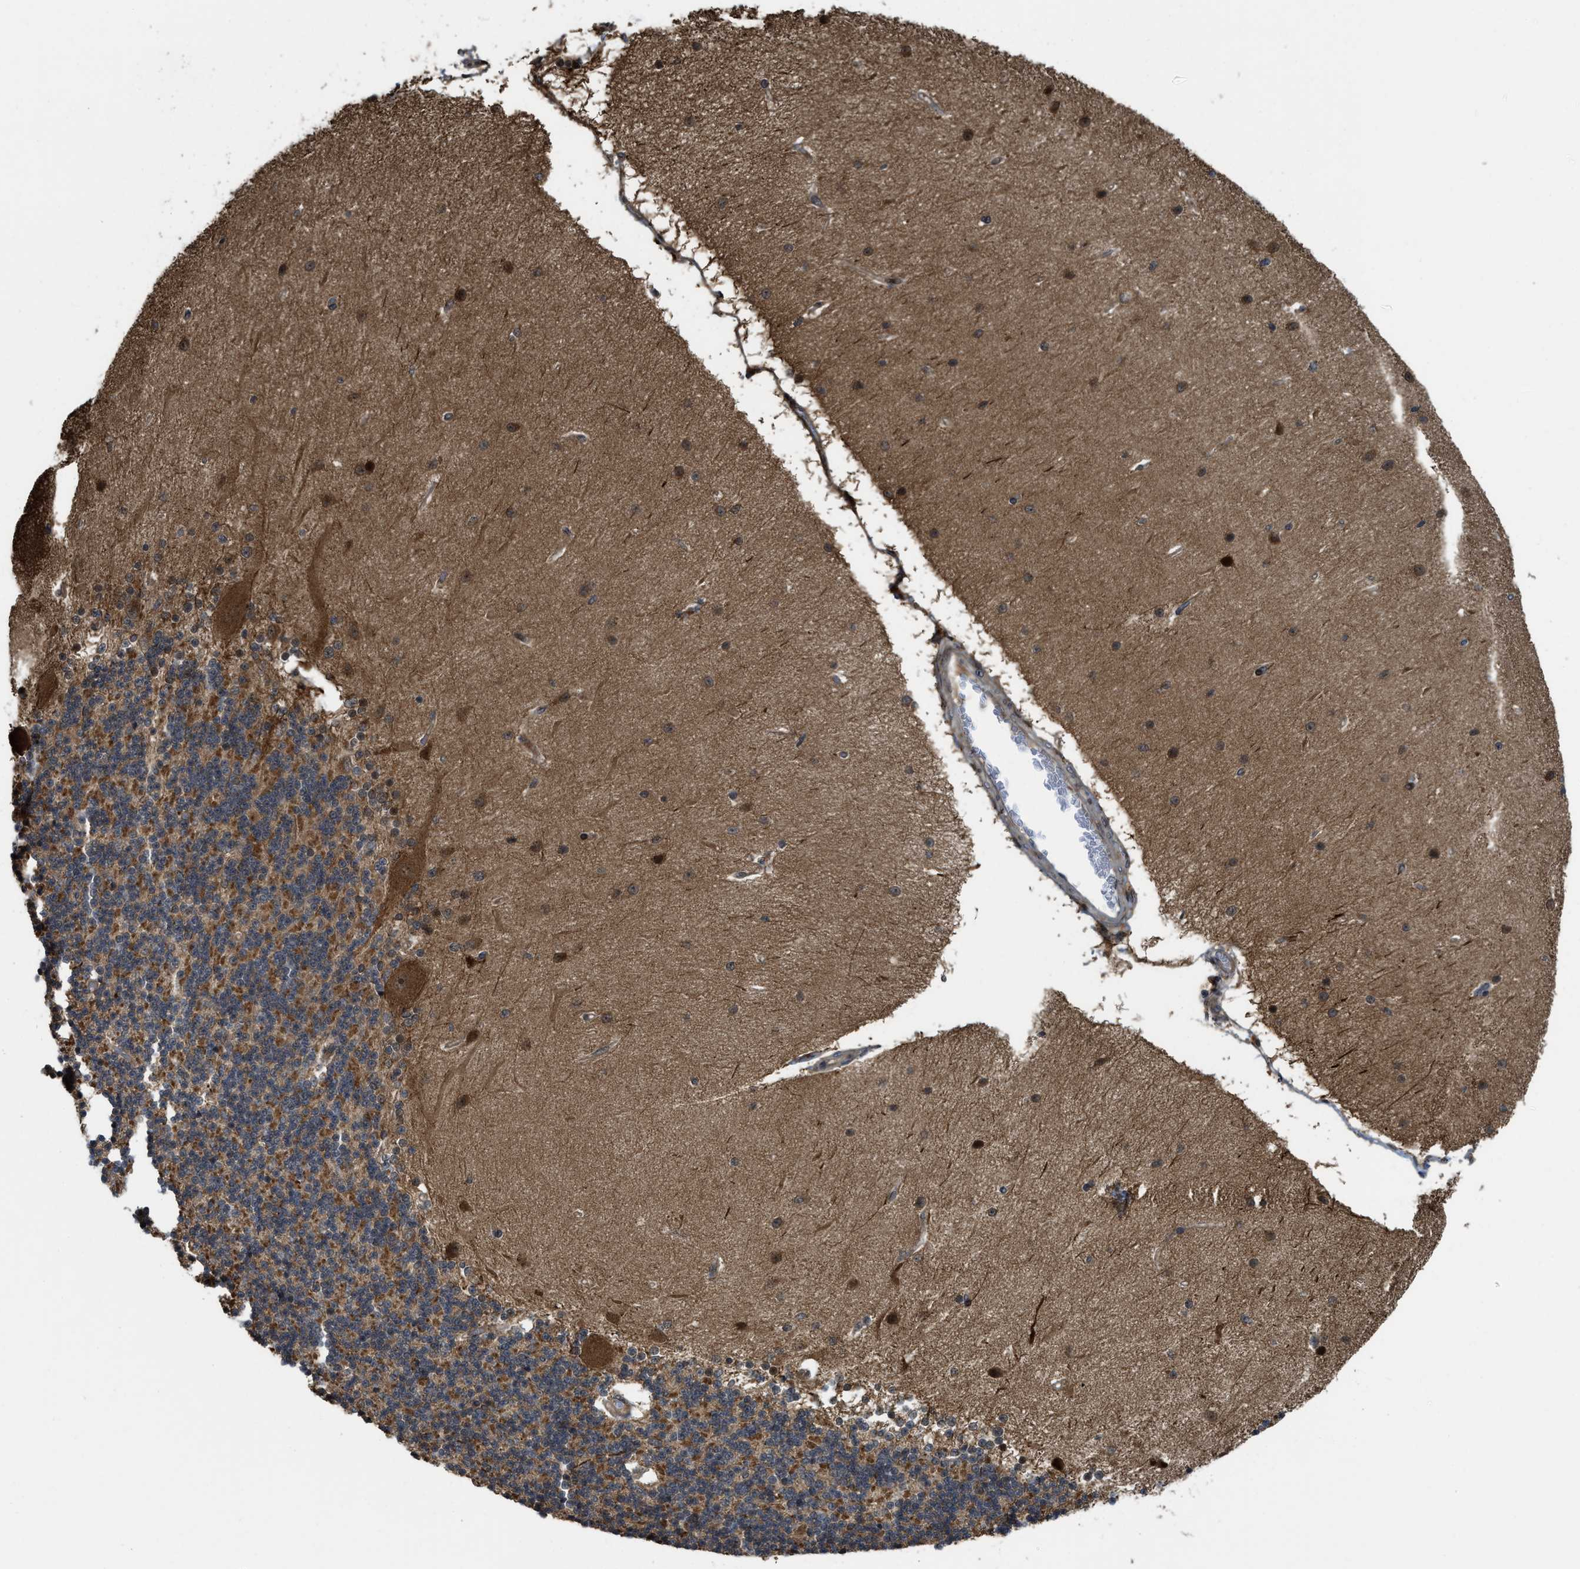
{"staining": {"intensity": "strong", "quantity": ">75%", "location": "cytoplasmic/membranous"}, "tissue": "cerebellum", "cell_type": "Cells in granular layer", "image_type": "normal", "snomed": [{"axis": "morphology", "description": "Normal tissue, NOS"}, {"axis": "topography", "description": "Cerebellum"}], "caption": "The histopathology image shows a brown stain indicating the presence of a protein in the cytoplasmic/membranous of cells in granular layer in cerebellum.", "gene": "DNAJC28", "patient": {"sex": "female", "age": 54}}